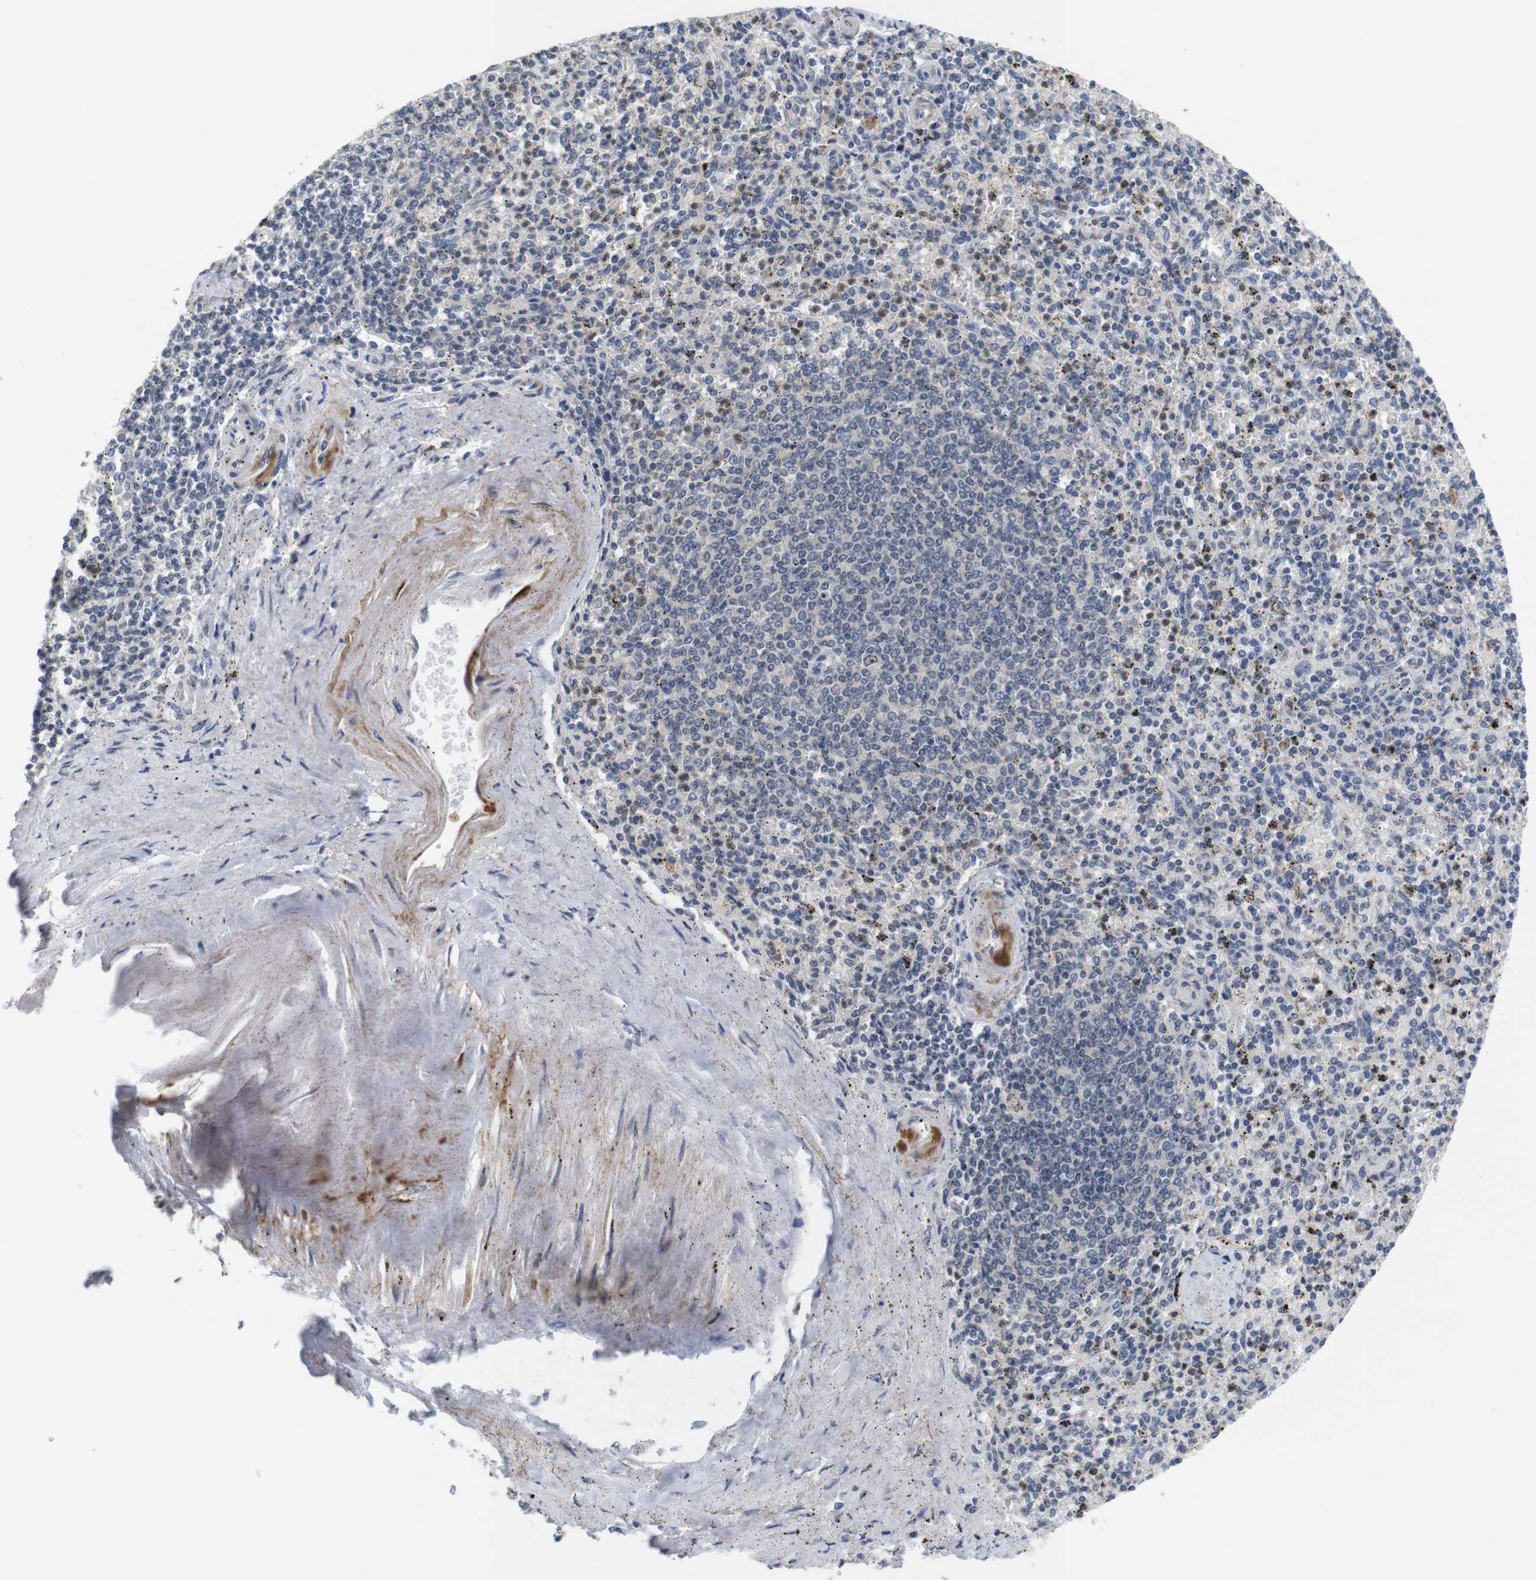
{"staining": {"intensity": "moderate", "quantity": "<25%", "location": "nuclear"}, "tissue": "spleen", "cell_type": "Cells in red pulp", "image_type": "normal", "snomed": [{"axis": "morphology", "description": "Normal tissue, NOS"}, {"axis": "topography", "description": "Spleen"}], "caption": "Brown immunohistochemical staining in unremarkable spleen reveals moderate nuclear staining in about <25% of cells in red pulp.", "gene": "SKP2", "patient": {"sex": "male", "age": 72}}